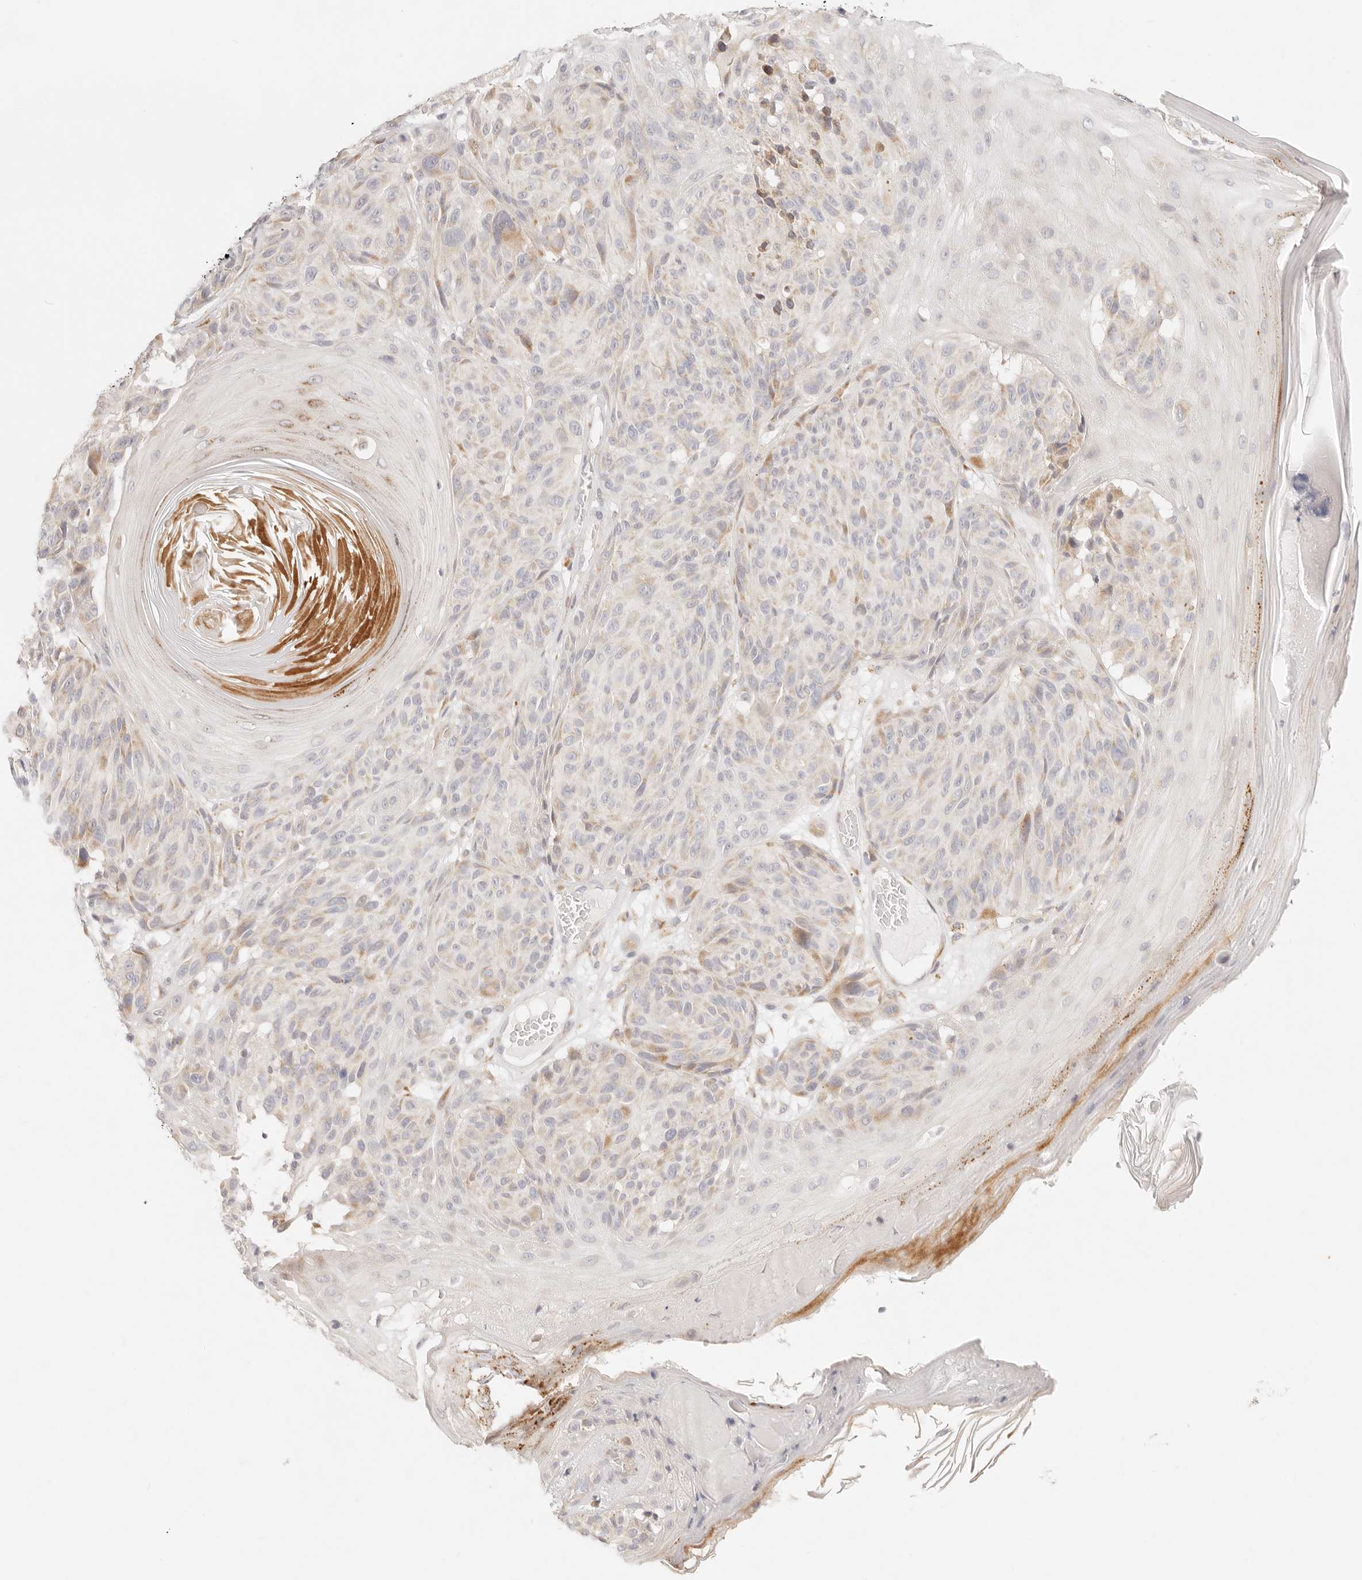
{"staining": {"intensity": "moderate", "quantity": "<25%", "location": "cytoplasmic/membranous"}, "tissue": "melanoma", "cell_type": "Tumor cells", "image_type": "cancer", "snomed": [{"axis": "morphology", "description": "Malignant melanoma, NOS"}, {"axis": "topography", "description": "Skin"}], "caption": "Melanoma stained with IHC demonstrates moderate cytoplasmic/membranous expression in about <25% of tumor cells. The staining was performed using DAB (3,3'-diaminobenzidine) to visualize the protein expression in brown, while the nuclei were stained in blue with hematoxylin (Magnification: 20x).", "gene": "GPR156", "patient": {"sex": "male", "age": 83}}